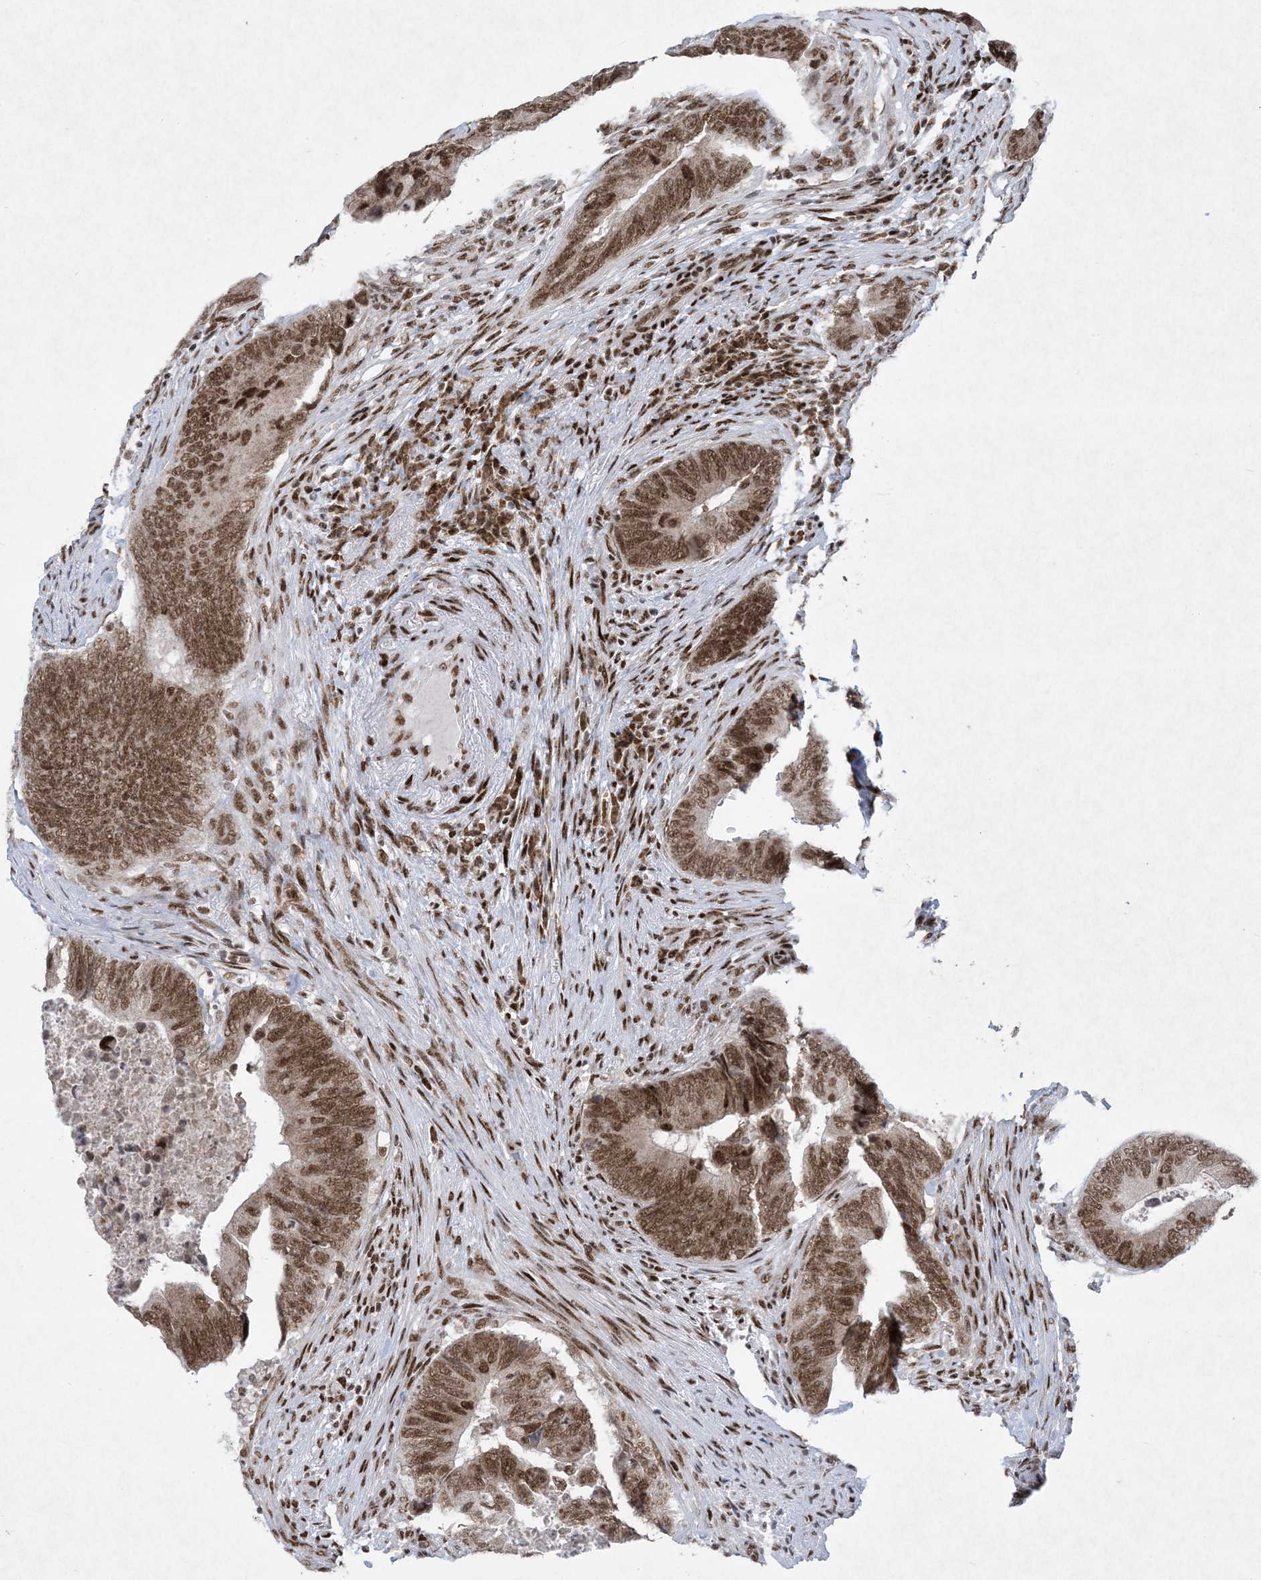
{"staining": {"intensity": "moderate", "quantity": ">75%", "location": "nuclear"}, "tissue": "colorectal cancer", "cell_type": "Tumor cells", "image_type": "cancer", "snomed": [{"axis": "morphology", "description": "Normal tissue, NOS"}, {"axis": "morphology", "description": "Adenocarcinoma, NOS"}, {"axis": "topography", "description": "Colon"}], "caption": "Immunohistochemistry (IHC) (DAB) staining of adenocarcinoma (colorectal) exhibits moderate nuclear protein positivity in approximately >75% of tumor cells.", "gene": "PKNOX2", "patient": {"sex": "male", "age": 56}}